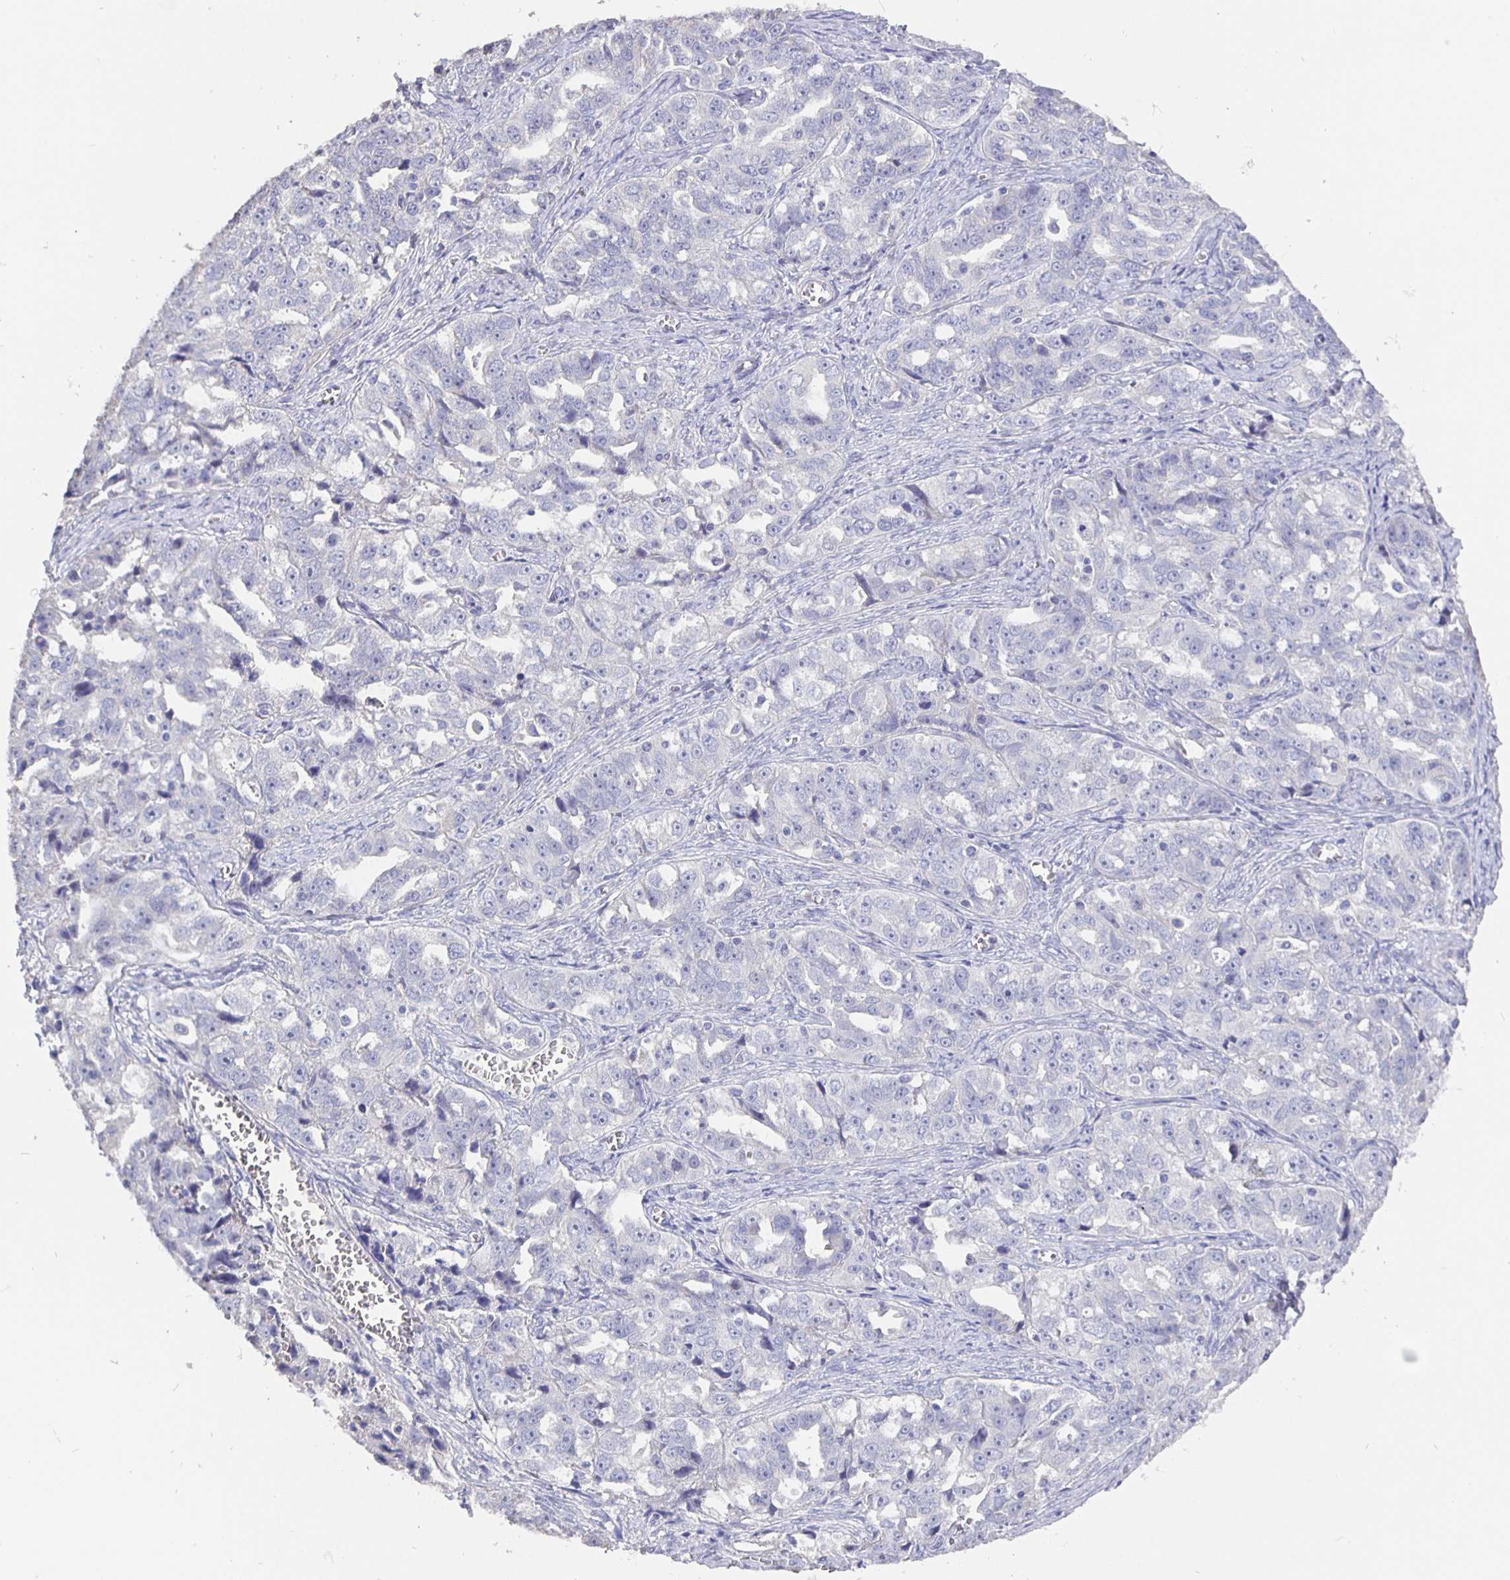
{"staining": {"intensity": "negative", "quantity": "none", "location": "none"}, "tissue": "ovarian cancer", "cell_type": "Tumor cells", "image_type": "cancer", "snomed": [{"axis": "morphology", "description": "Cystadenocarcinoma, serous, NOS"}, {"axis": "topography", "description": "Ovary"}], "caption": "Immunohistochemistry (IHC) photomicrograph of human ovarian cancer stained for a protein (brown), which reveals no expression in tumor cells.", "gene": "CFAP74", "patient": {"sex": "female", "age": 51}}